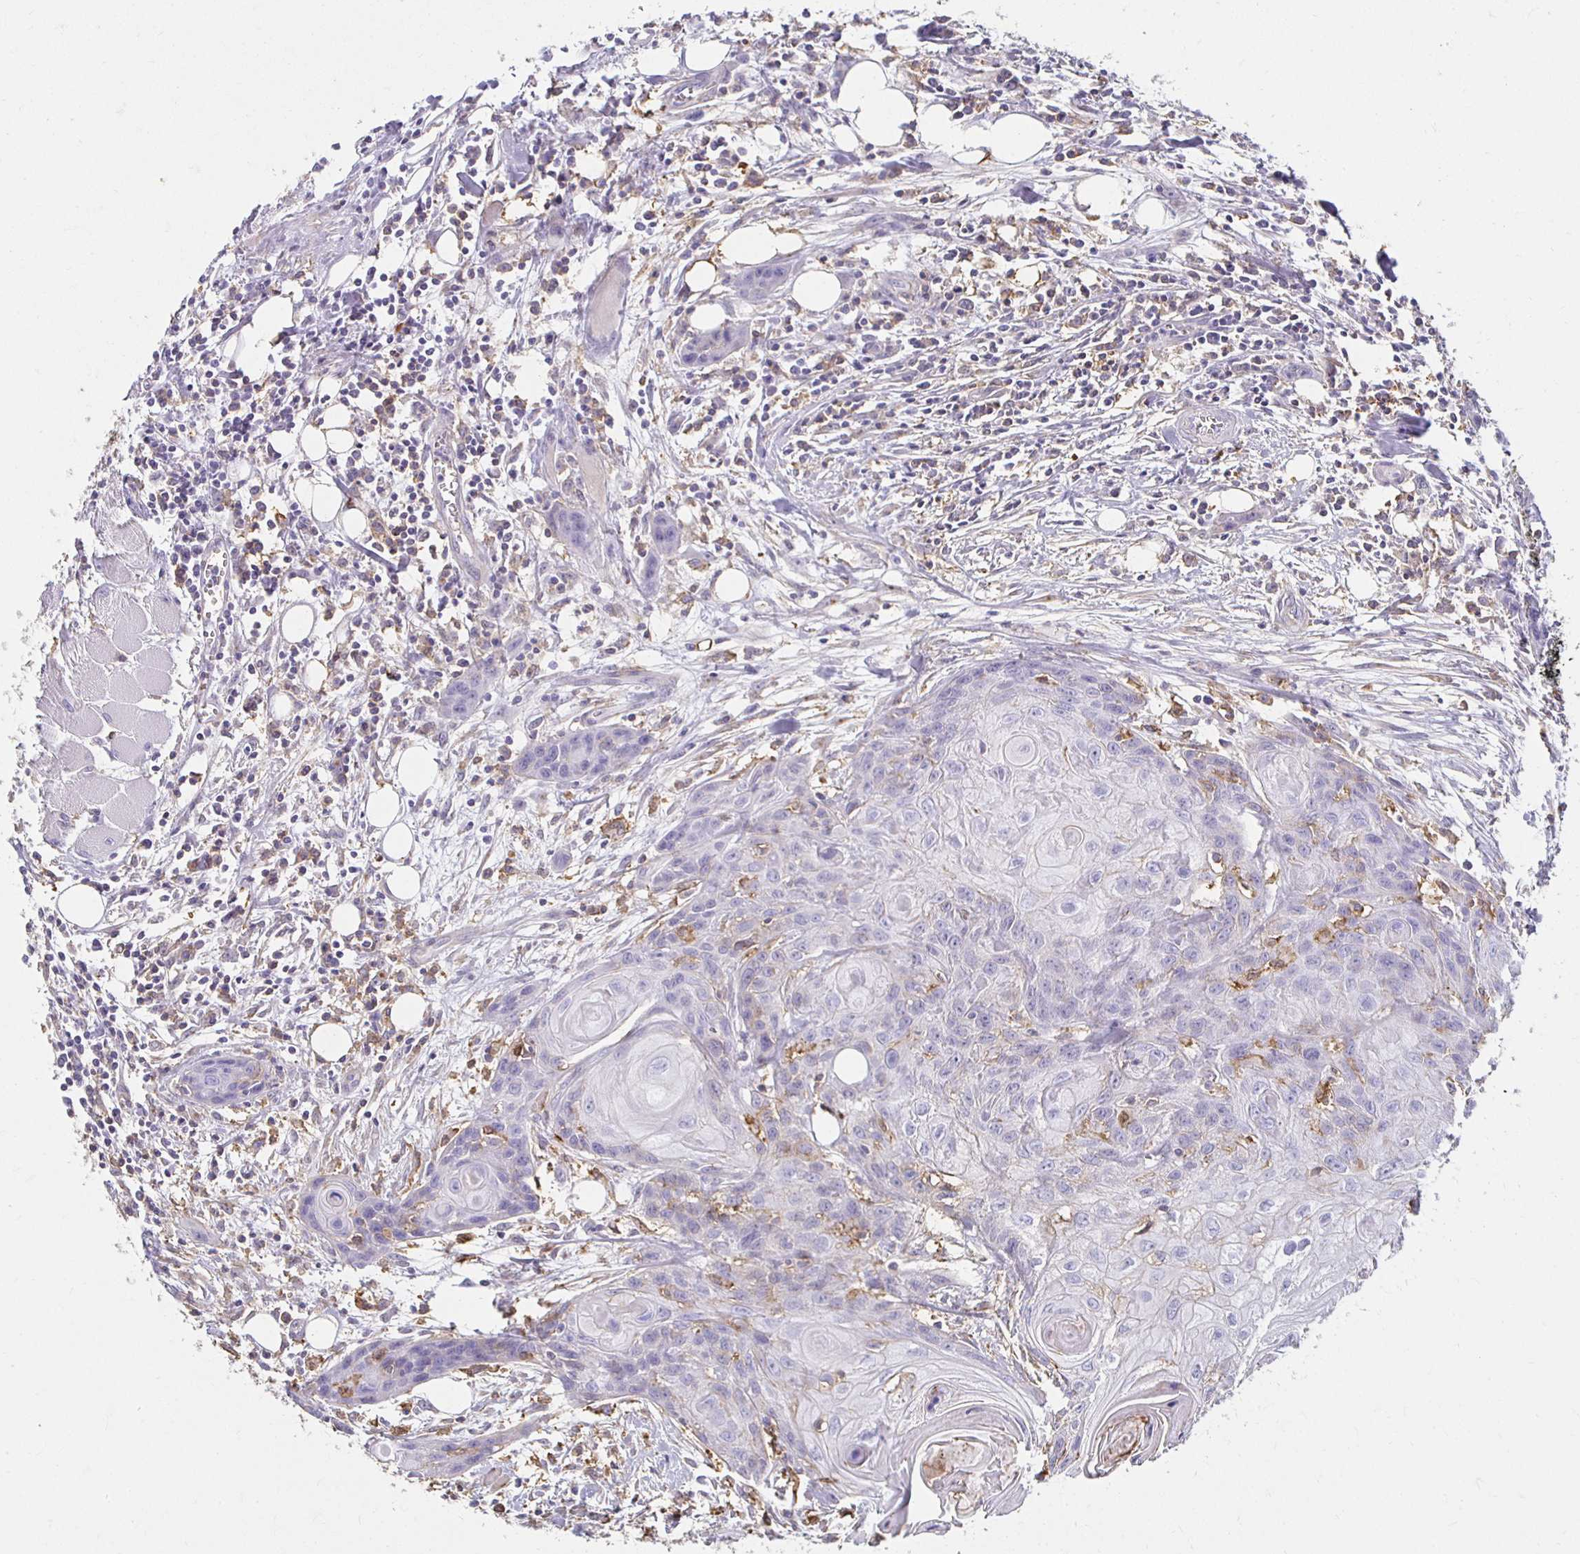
{"staining": {"intensity": "negative", "quantity": "none", "location": "none"}, "tissue": "head and neck cancer", "cell_type": "Tumor cells", "image_type": "cancer", "snomed": [{"axis": "morphology", "description": "Squamous cell carcinoma, NOS"}, {"axis": "topography", "description": "Oral tissue"}, {"axis": "topography", "description": "Head-Neck"}], "caption": "Head and neck cancer stained for a protein using immunohistochemistry (IHC) shows no positivity tumor cells.", "gene": "TAS1R3", "patient": {"sex": "male", "age": 58}}